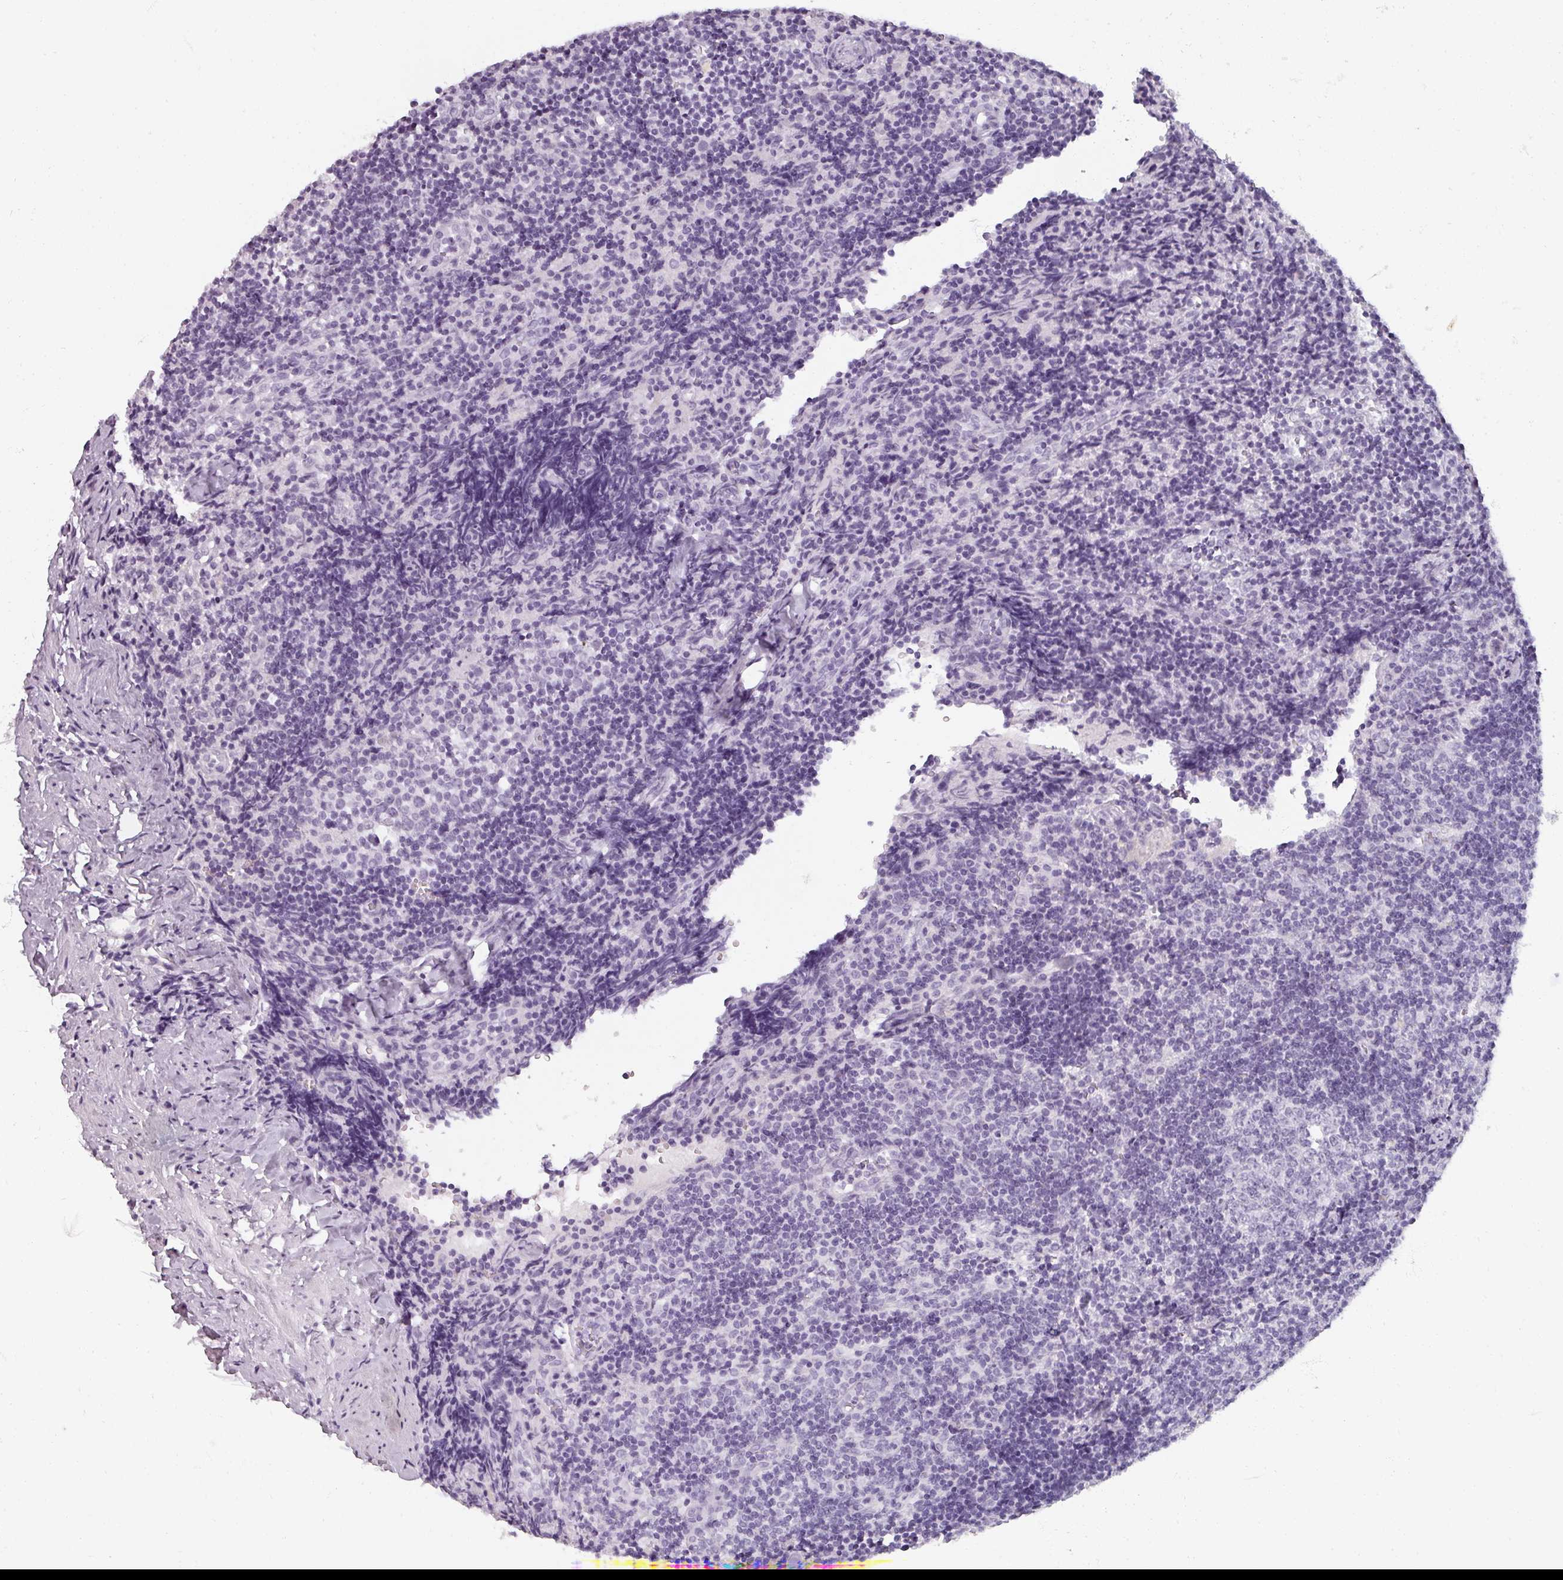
{"staining": {"intensity": "negative", "quantity": "none", "location": "none"}, "tissue": "lymph node", "cell_type": "Germinal center cells", "image_type": "normal", "snomed": [{"axis": "morphology", "description": "Normal tissue, NOS"}, {"axis": "topography", "description": "Lymph node"}], "caption": "The micrograph displays no significant staining in germinal center cells of lymph node.", "gene": "REG3A", "patient": {"sex": "female", "age": 52}}